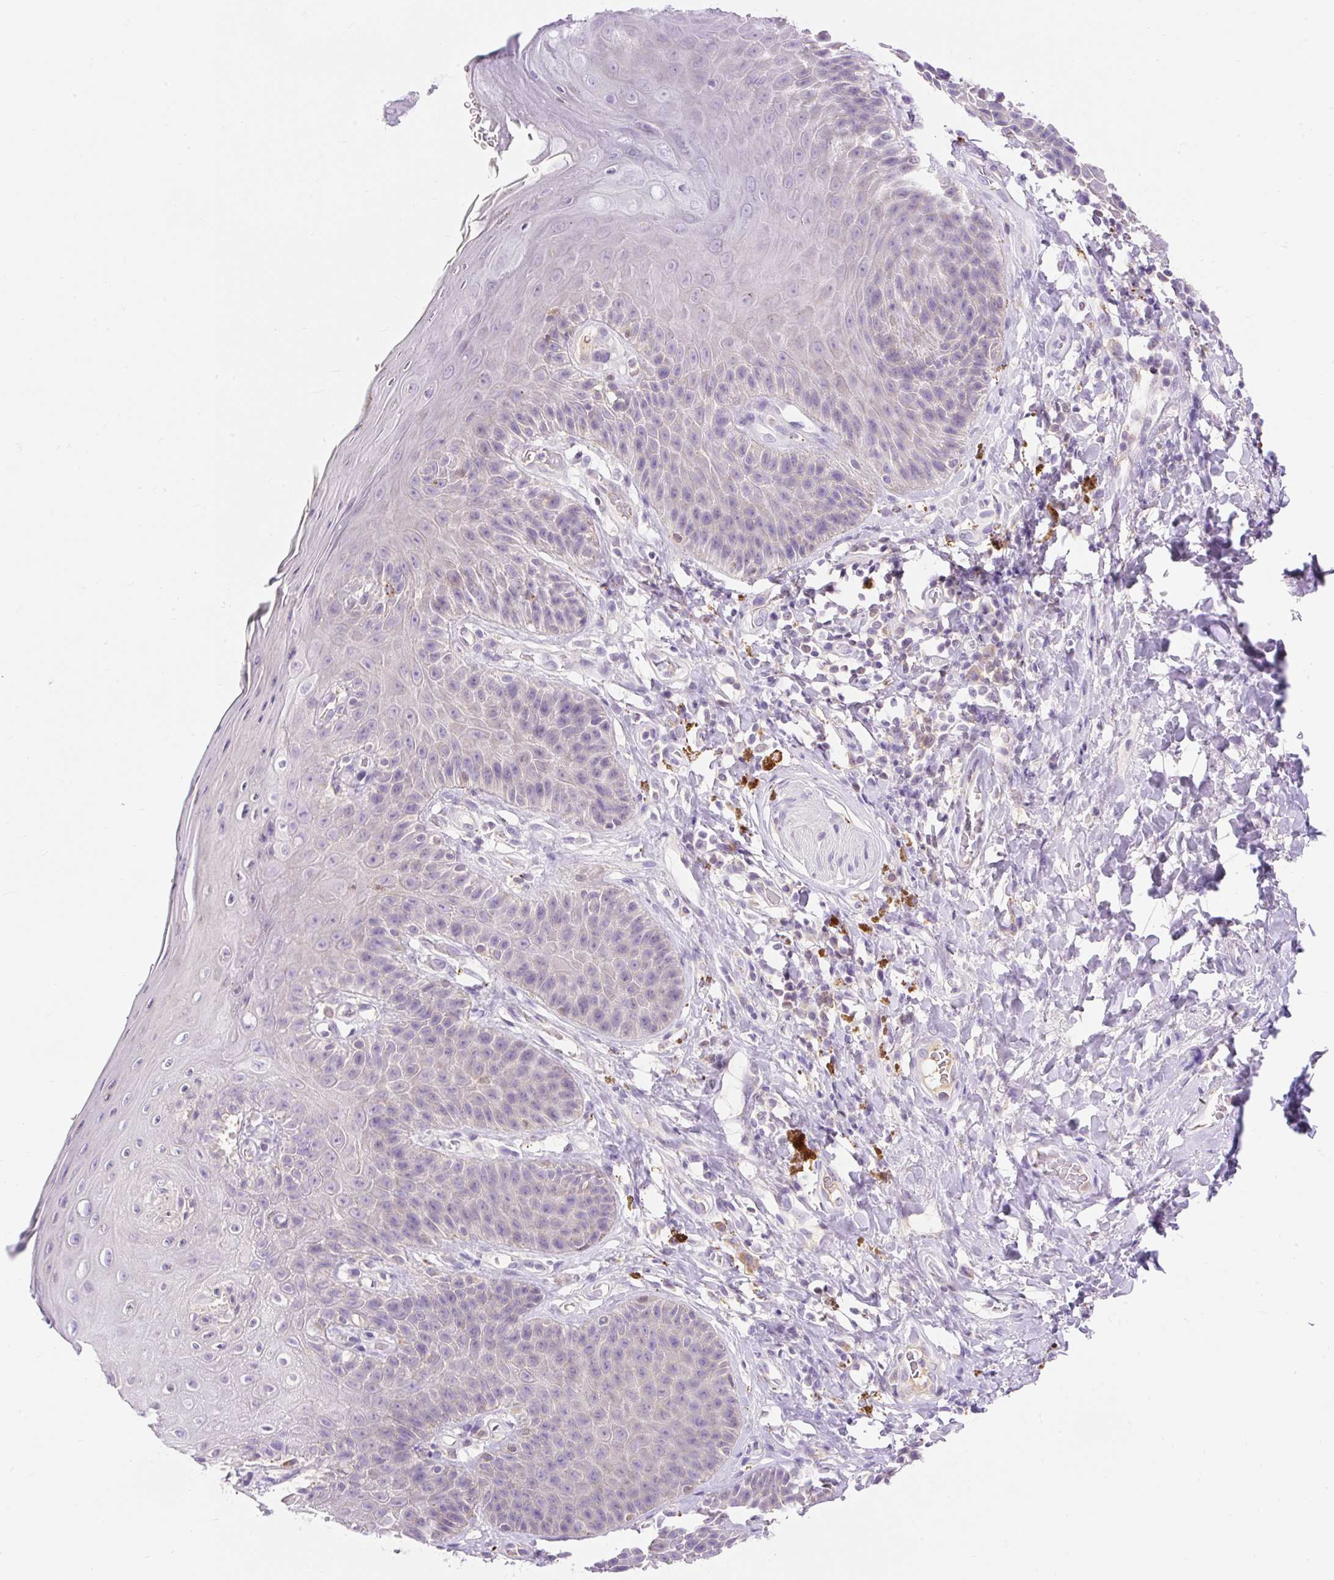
{"staining": {"intensity": "negative", "quantity": "none", "location": "none"}, "tissue": "skin", "cell_type": "Epidermal cells", "image_type": "normal", "snomed": [{"axis": "morphology", "description": "Normal tissue, NOS"}, {"axis": "topography", "description": "Anal"}, {"axis": "topography", "description": "Peripheral nerve tissue"}], "caption": "Immunohistochemistry image of benign skin: human skin stained with DAB shows no significant protein expression in epidermal cells.", "gene": "TMEM150C", "patient": {"sex": "male", "age": 53}}